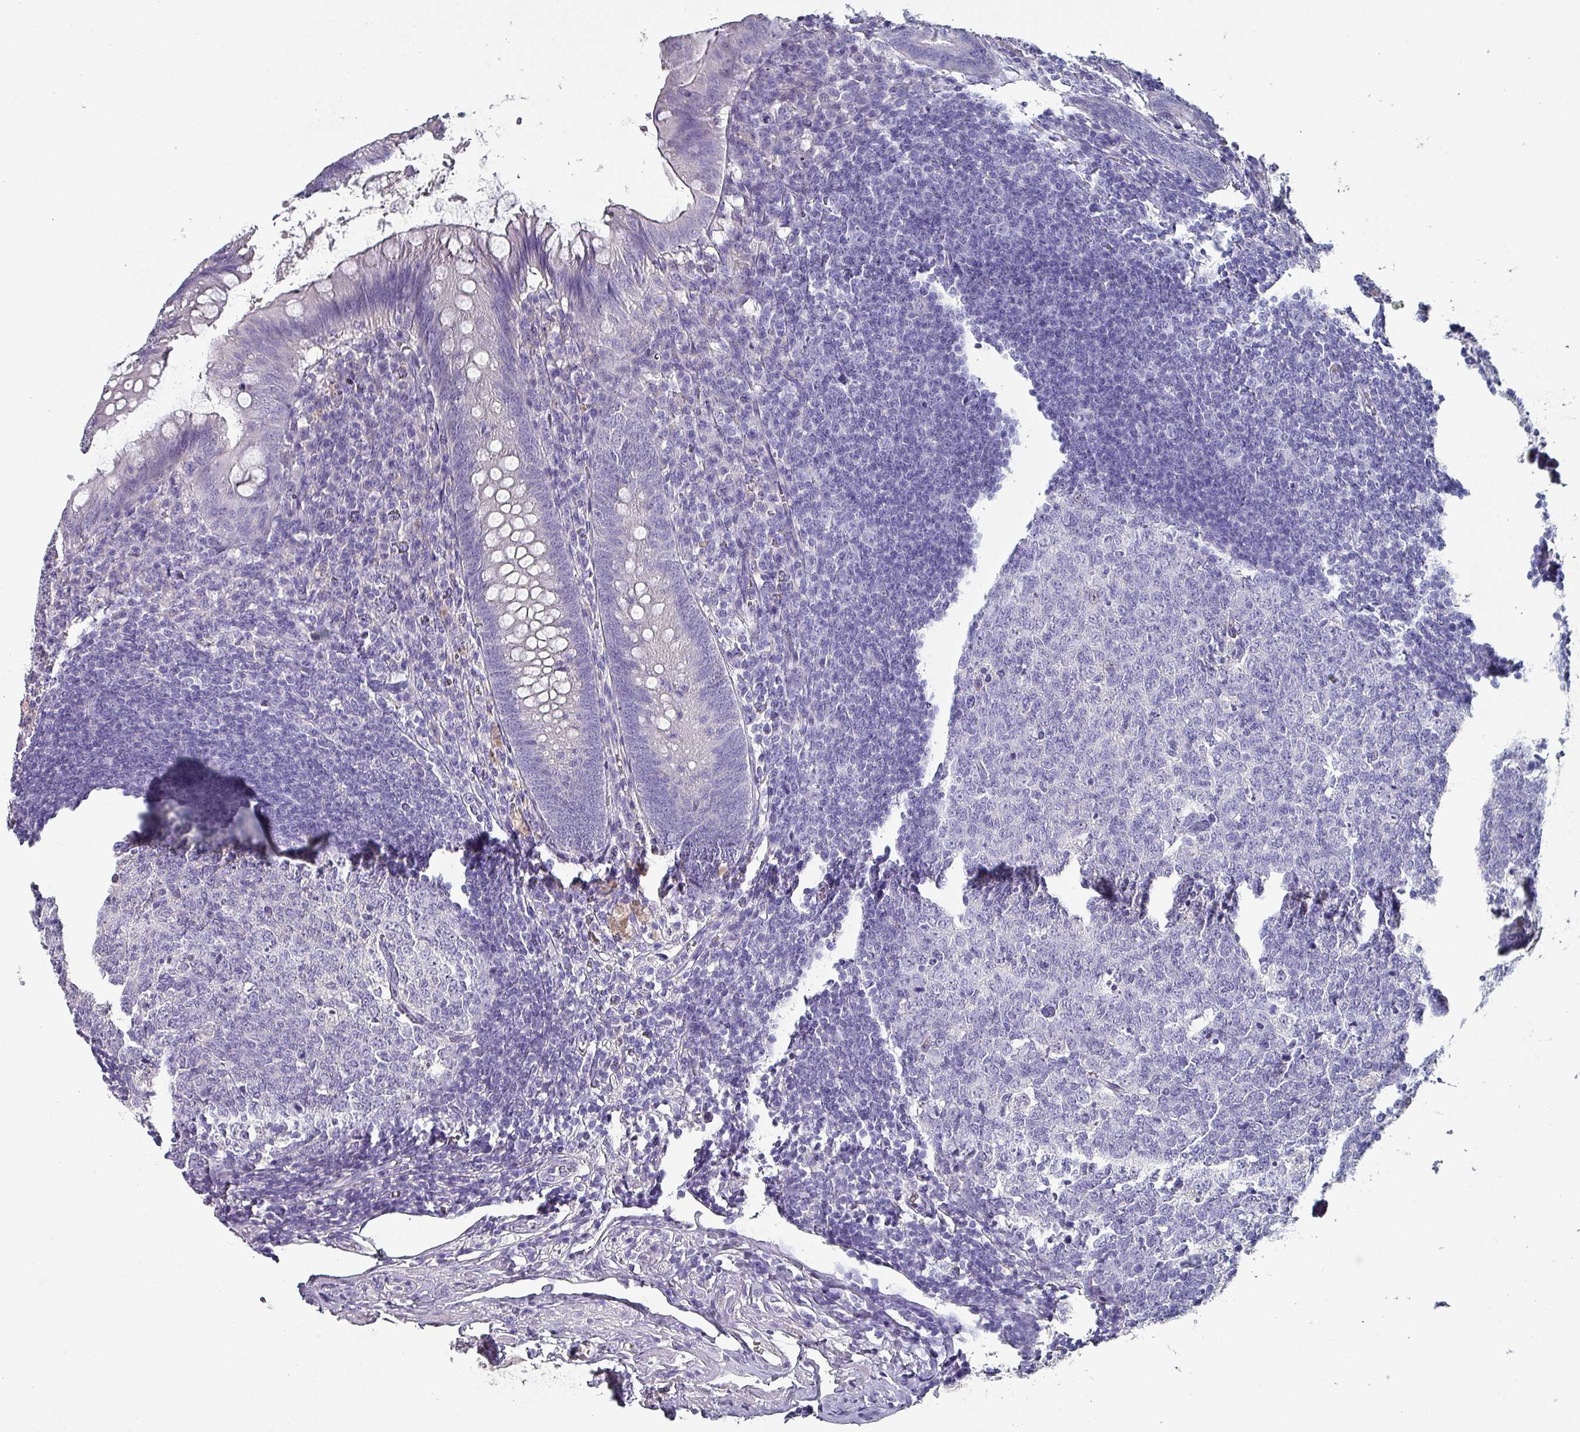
{"staining": {"intensity": "negative", "quantity": "none", "location": "none"}, "tissue": "appendix", "cell_type": "Glandular cells", "image_type": "normal", "snomed": [{"axis": "morphology", "description": "Normal tissue, NOS"}, {"axis": "topography", "description": "Appendix"}], "caption": "Immunohistochemical staining of normal appendix demonstrates no significant expression in glandular cells.", "gene": "INS", "patient": {"sex": "male", "age": 56}}